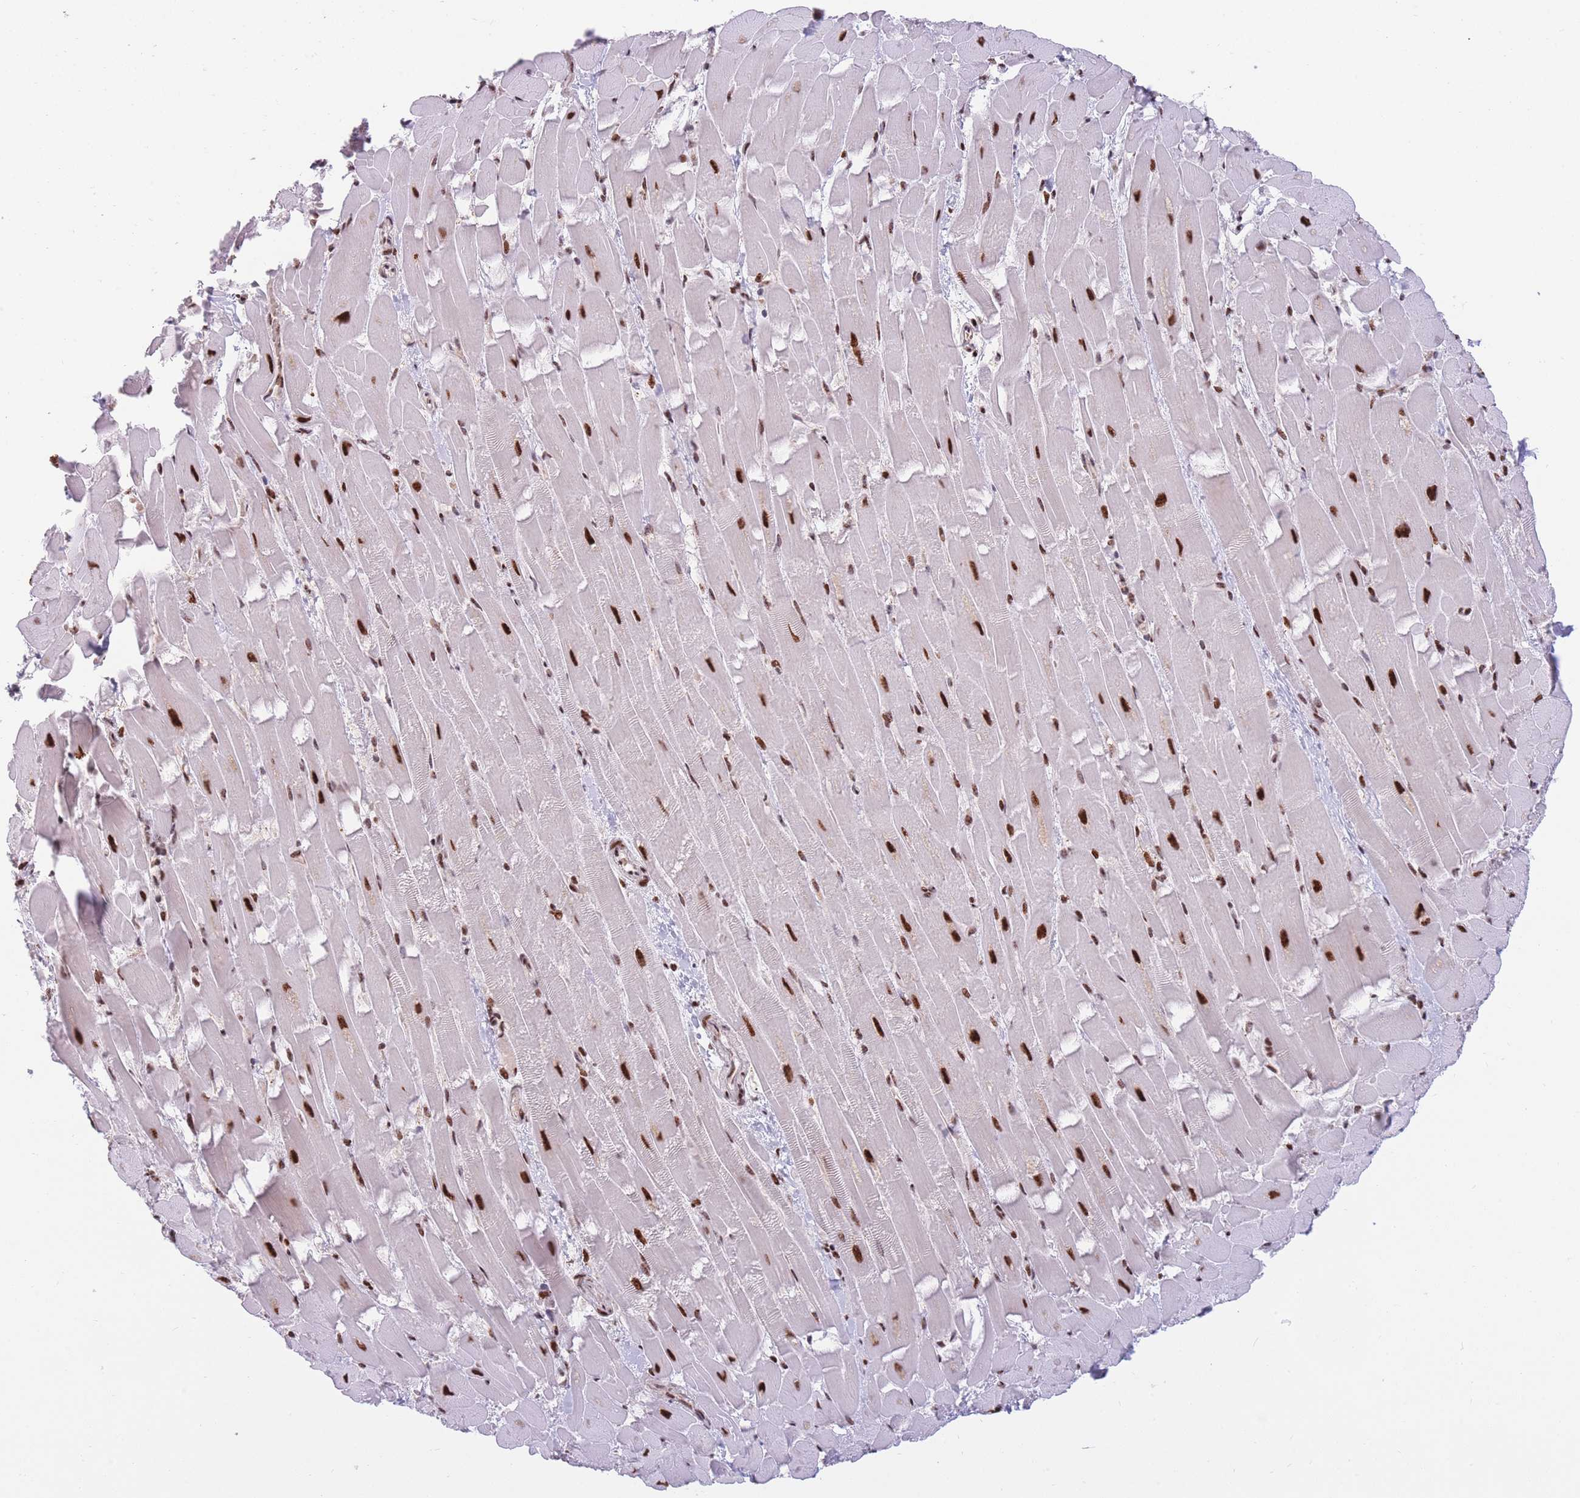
{"staining": {"intensity": "strong", "quantity": ">75%", "location": "nuclear"}, "tissue": "heart muscle", "cell_type": "Cardiomyocytes", "image_type": "normal", "snomed": [{"axis": "morphology", "description": "Normal tissue, NOS"}, {"axis": "topography", "description": "Heart"}], "caption": "Heart muscle was stained to show a protein in brown. There is high levels of strong nuclear expression in about >75% of cardiomyocytes. The staining is performed using DAB brown chromogen to label protein expression. The nuclei are counter-stained blue using hematoxylin.", "gene": "TMEM35B", "patient": {"sex": "male", "age": 37}}